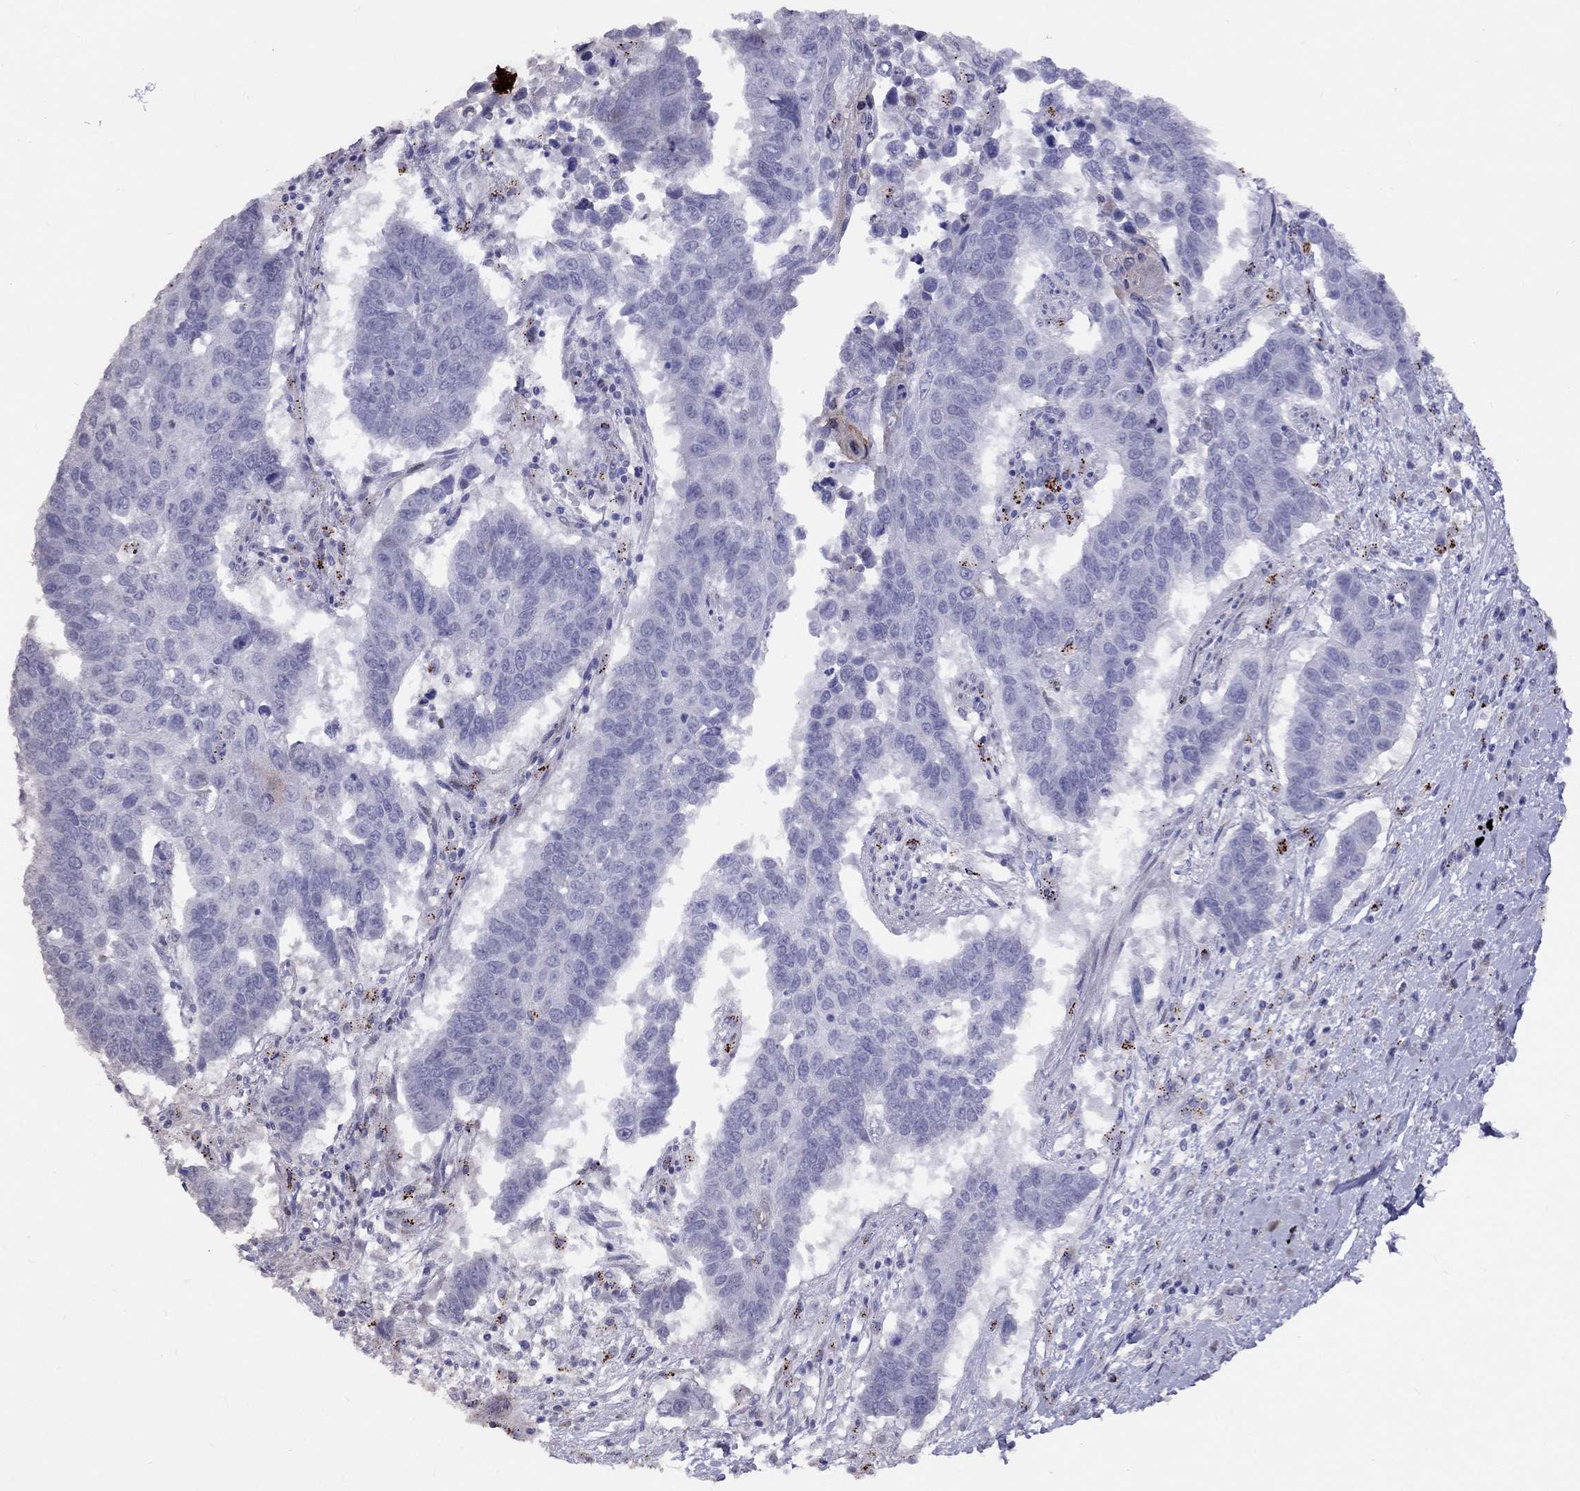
{"staining": {"intensity": "negative", "quantity": "none", "location": "none"}, "tissue": "lung cancer", "cell_type": "Tumor cells", "image_type": "cancer", "snomed": [{"axis": "morphology", "description": "Squamous cell carcinoma, NOS"}, {"axis": "topography", "description": "Lung"}], "caption": "Human lung cancer stained for a protein using IHC reveals no expression in tumor cells.", "gene": "MAGEB4", "patient": {"sex": "male", "age": 73}}